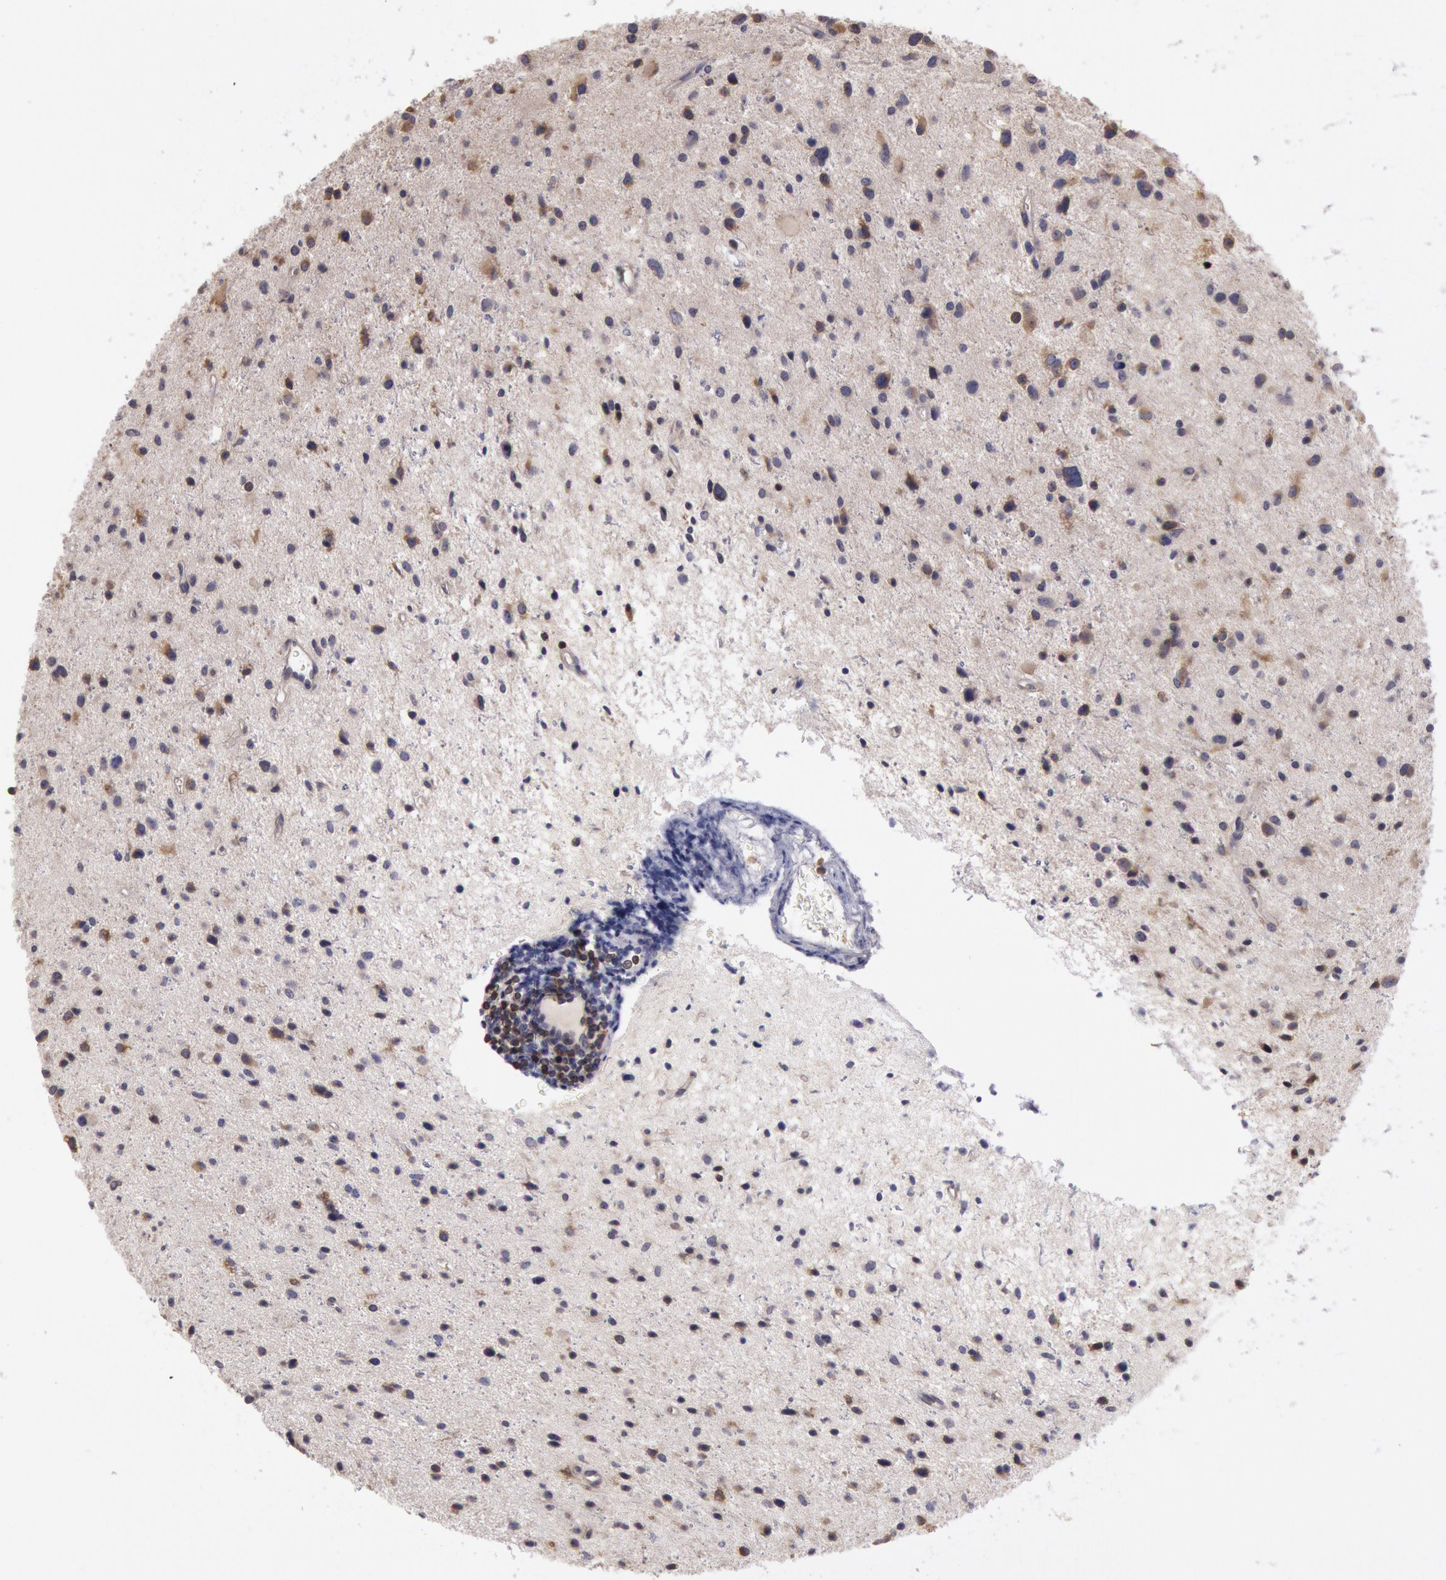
{"staining": {"intensity": "moderate", "quantity": "<25%", "location": "cytoplasmic/membranous"}, "tissue": "glioma", "cell_type": "Tumor cells", "image_type": "cancer", "snomed": [{"axis": "morphology", "description": "Glioma, malignant, Low grade"}, {"axis": "topography", "description": "Brain"}], "caption": "The immunohistochemical stain labels moderate cytoplasmic/membranous expression in tumor cells of glioma tissue. Immunohistochemistry (ihc) stains the protein in brown and the nuclei are stained blue.", "gene": "NMT2", "patient": {"sex": "female", "age": 46}}